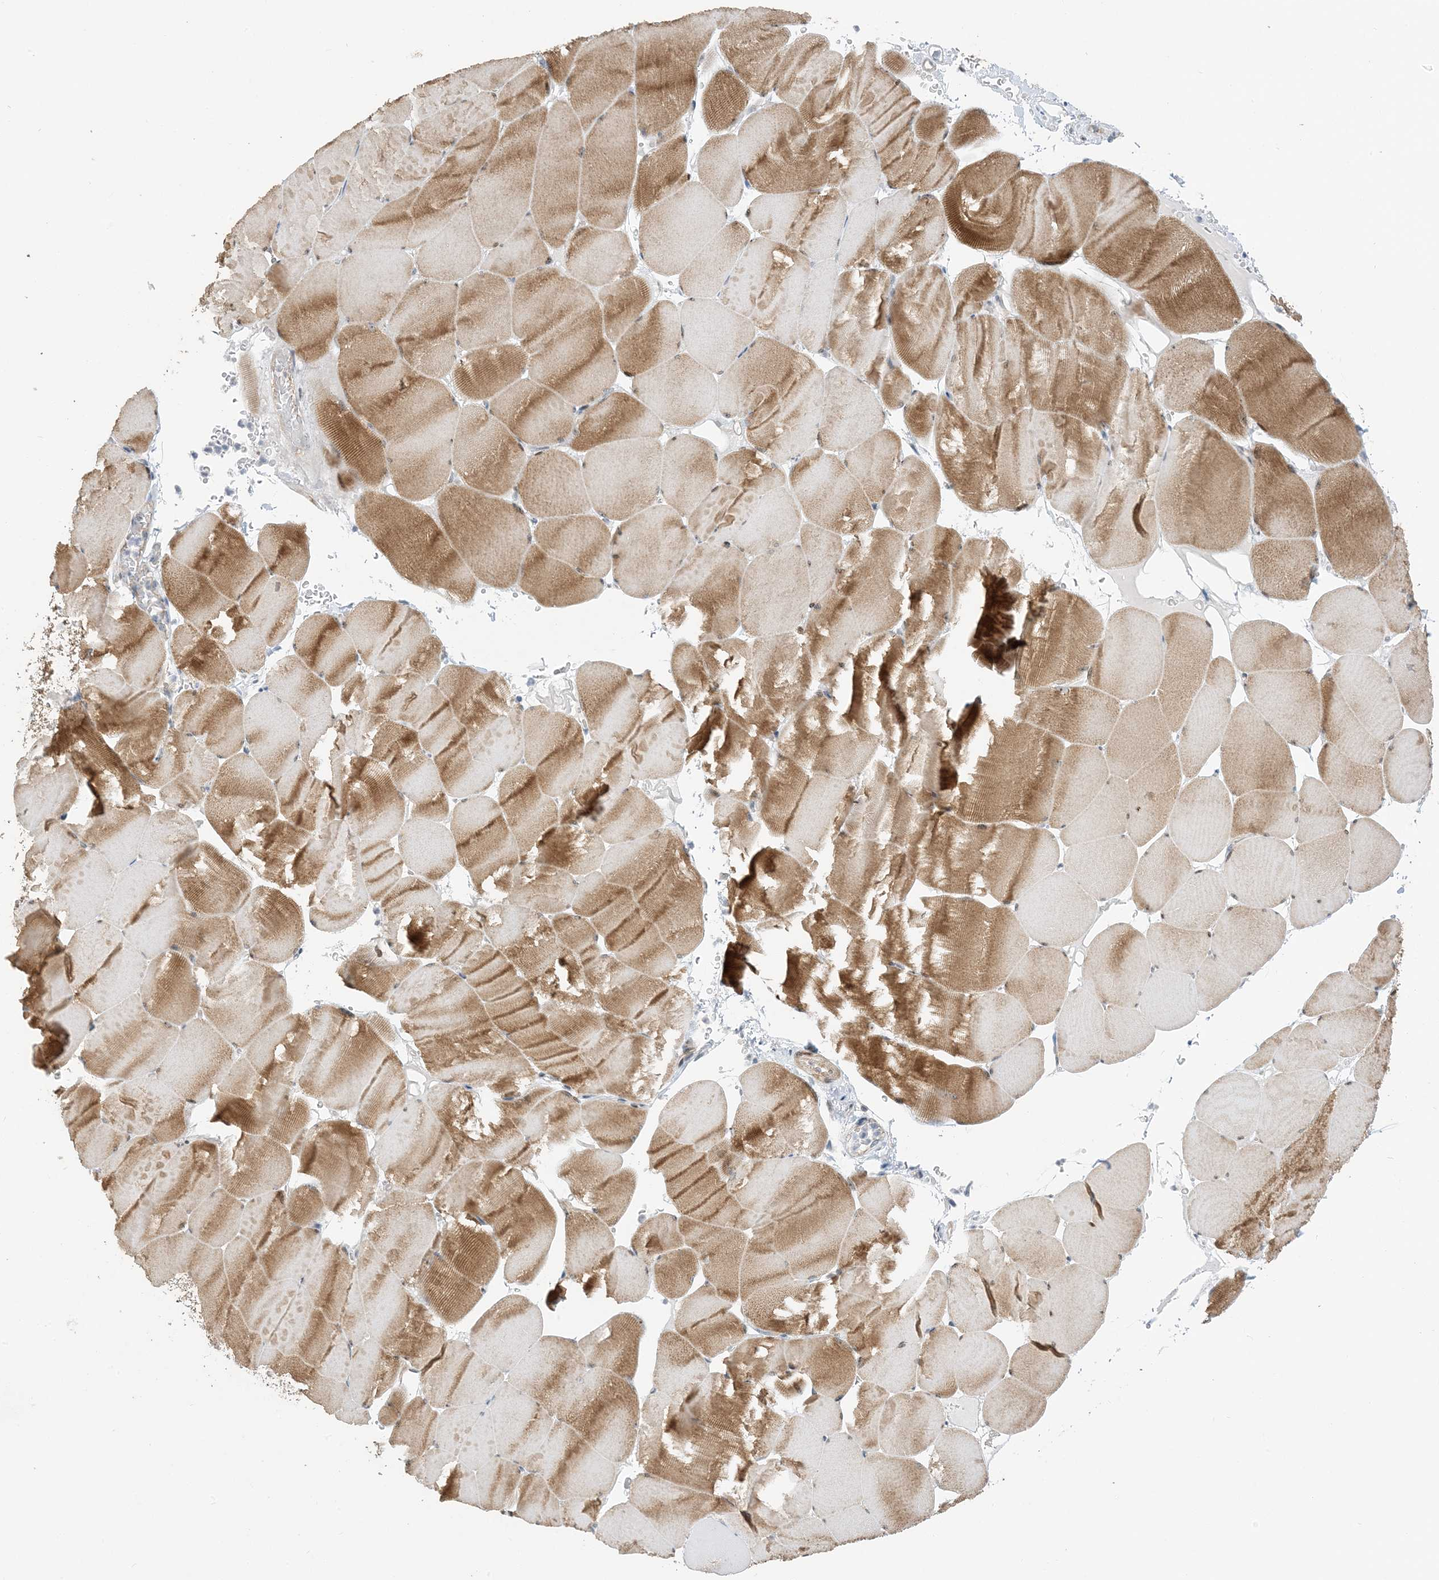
{"staining": {"intensity": "moderate", "quantity": ">75%", "location": "cytoplasmic/membranous"}, "tissue": "skeletal muscle", "cell_type": "Myocytes", "image_type": "normal", "snomed": [{"axis": "morphology", "description": "Normal tissue, NOS"}, {"axis": "topography", "description": "Skeletal muscle"}], "caption": "Immunohistochemistry (IHC) (DAB) staining of benign human skeletal muscle exhibits moderate cytoplasmic/membranous protein positivity in approximately >75% of myocytes.", "gene": "IL36B", "patient": {"sex": "male", "age": 62}}